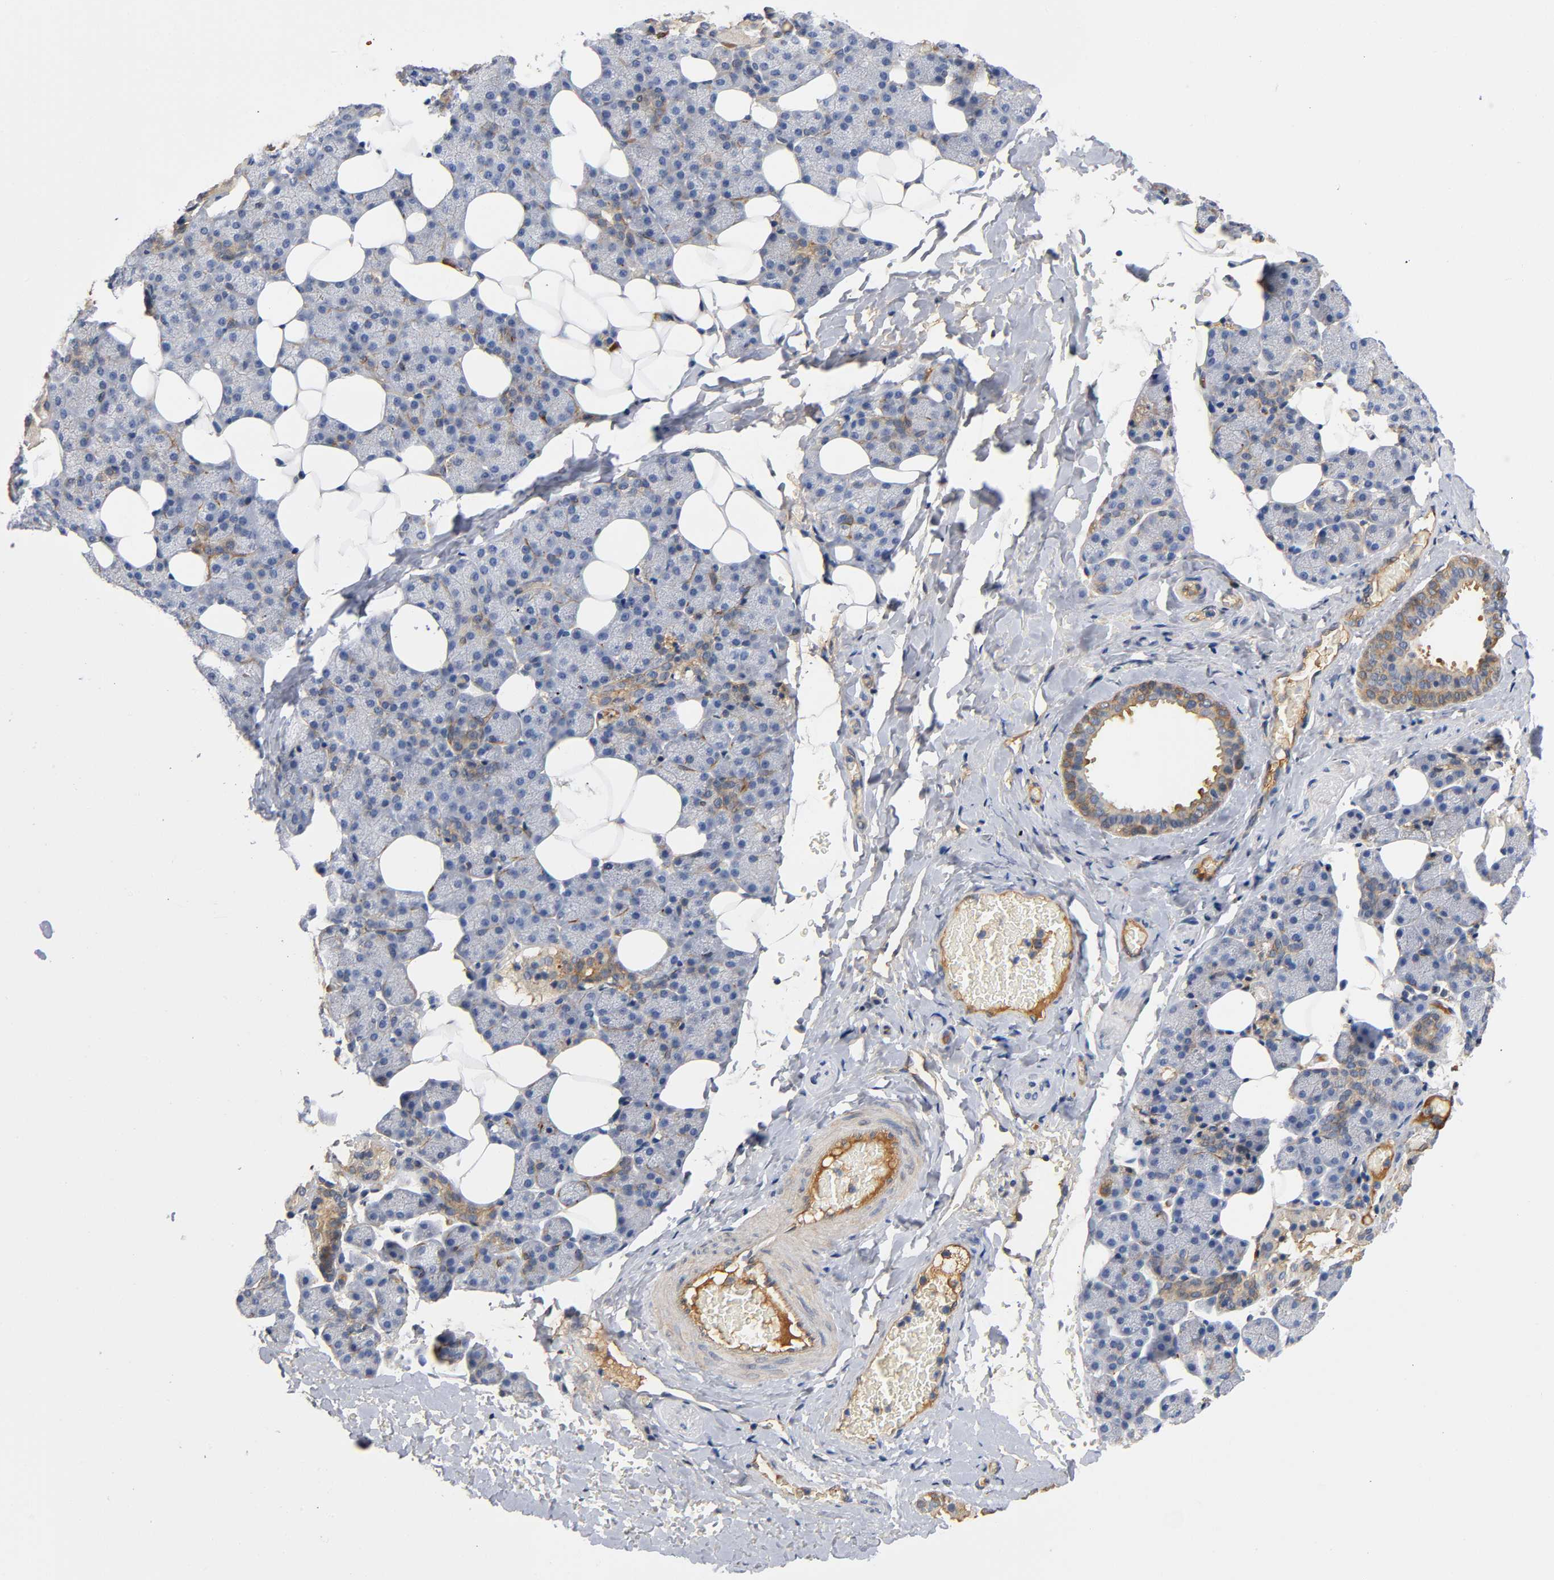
{"staining": {"intensity": "moderate", "quantity": "<25%", "location": "cytoplasmic/membranous"}, "tissue": "salivary gland", "cell_type": "Glandular cells", "image_type": "normal", "snomed": [{"axis": "morphology", "description": "Normal tissue, NOS"}, {"axis": "topography", "description": "Lymph node"}, {"axis": "topography", "description": "Salivary gland"}], "caption": "Immunohistochemical staining of normal salivary gland demonstrates low levels of moderate cytoplasmic/membranous expression in approximately <25% of glandular cells.", "gene": "TNC", "patient": {"sex": "male", "age": 8}}